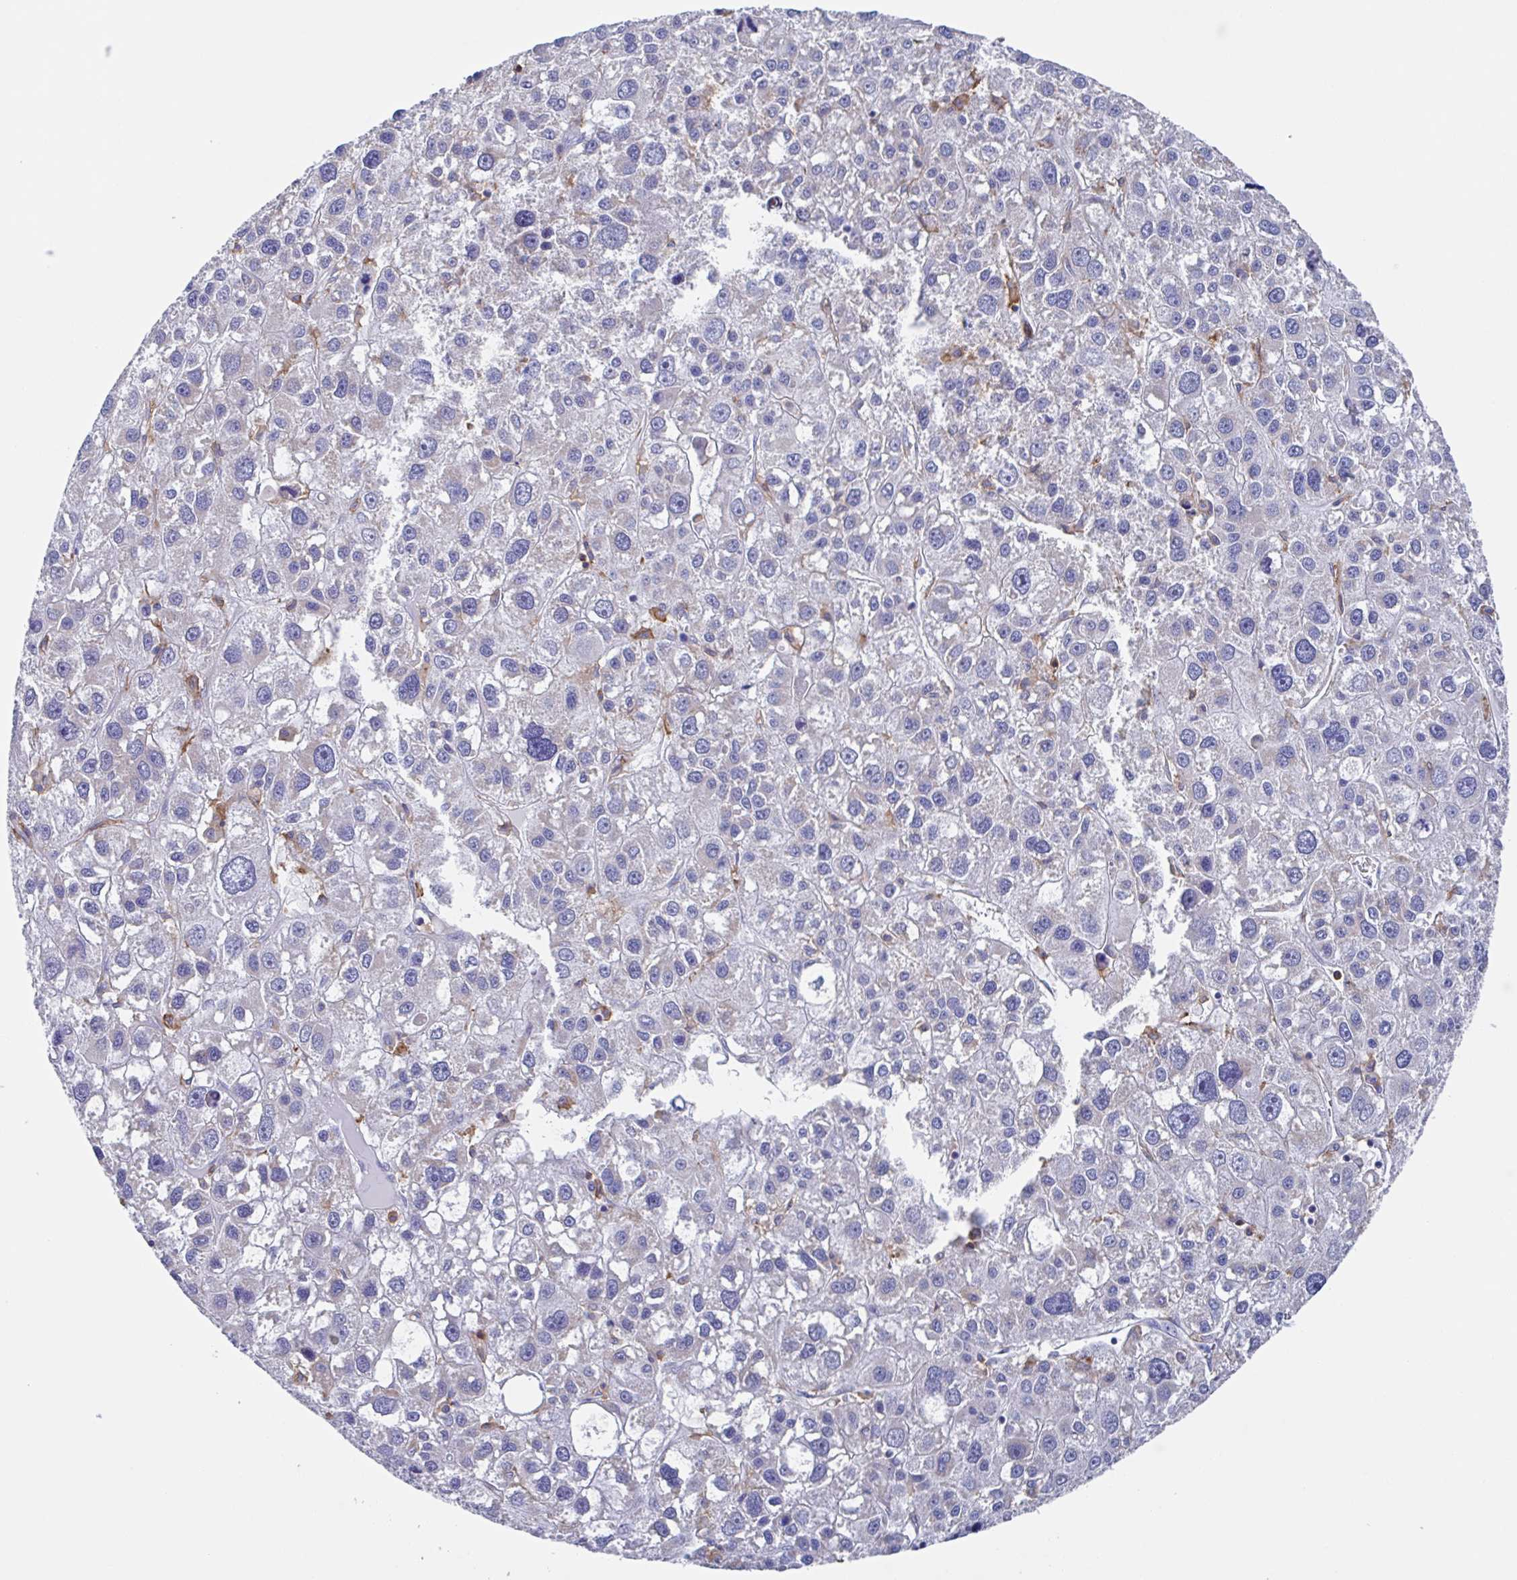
{"staining": {"intensity": "negative", "quantity": "none", "location": "none"}, "tissue": "liver cancer", "cell_type": "Tumor cells", "image_type": "cancer", "snomed": [{"axis": "morphology", "description": "Carcinoma, Hepatocellular, NOS"}, {"axis": "topography", "description": "Liver"}], "caption": "Micrograph shows no significant protein staining in tumor cells of liver hepatocellular carcinoma.", "gene": "FCGR3A", "patient": {"sex": "male", "age": 73}}